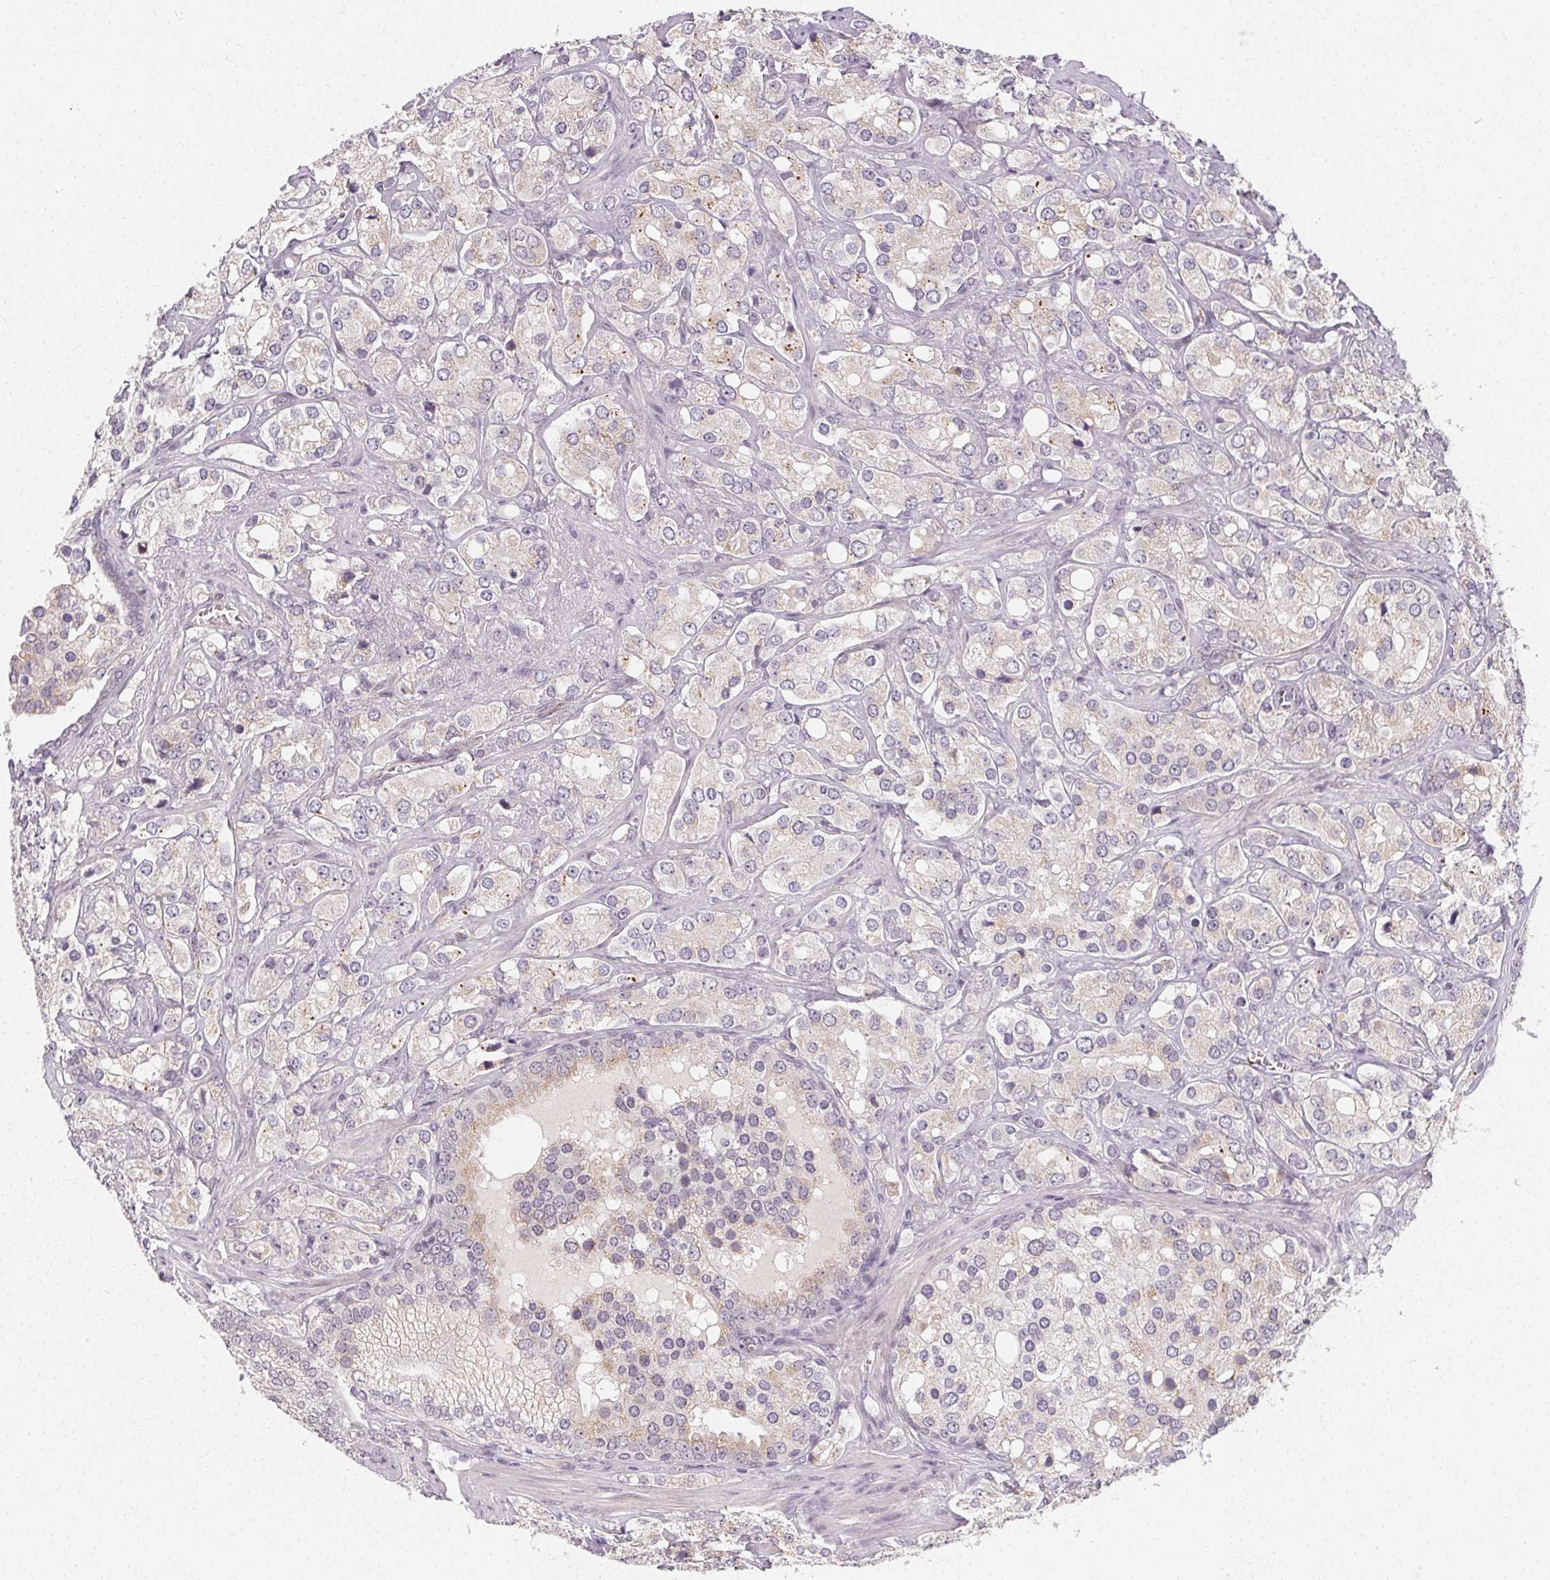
{"staining": {"intensity": "weak", "quantity": "25%-75%", "location": "cytoplasmic/membranous"}, "tissue": "prostate cancer", "cell_type": "Tumor cells", "image_type": "cancer", "snomed": [{"axis": "morphology", "description": "Adenocarcinoma, High grade"}, {"axis": "topography", "description": "Prostate"}], "caption": "The histopathology image reveals immunohistochemical staining of adenocarcinoma (high-grade) (prostate). There is weak cytoplasmic/membranous positivity is identified in approximately 25%-75% of tumor cells.", "gene": "CLCNKB", "patient": {"sex": "male", "age": 67}}